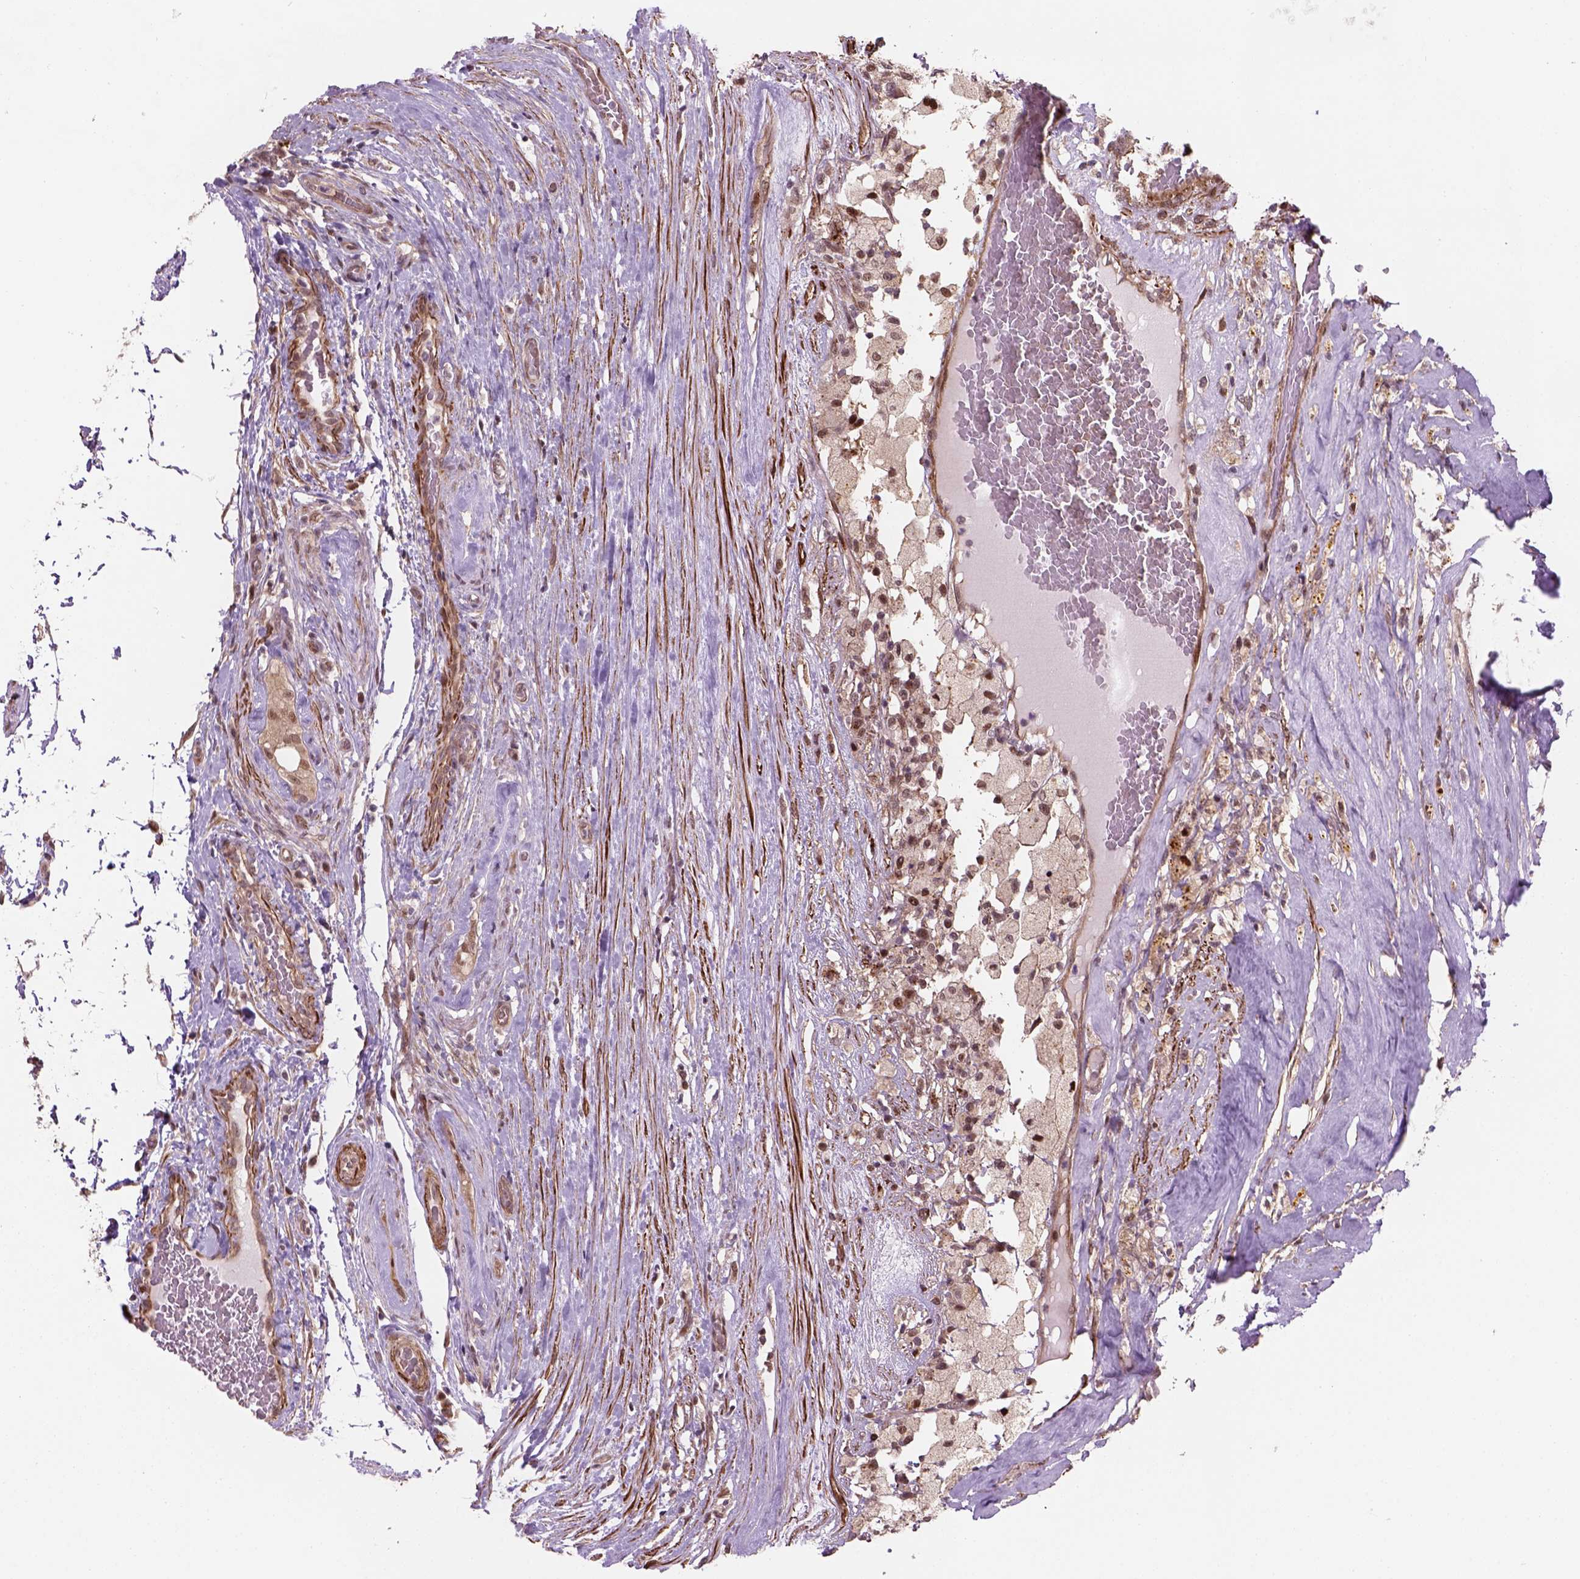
{"staining": {"intensity": "moderate", "quantity": "25%-75%", "location": "cytoplasmic/membranous,nuclear"}, "tissue": "testis cancer", "cell_type": "Tumor cells", "image_type": "cancer", "snomed": [{"axis": "morphology", "description": "Seminoma, NOS"}, {"axis": "morphology", "description": "Carcinoma, Embryonal, NOS"}, {"axis": "topography", "description": "Testis"}], "caption": "DAB (3,3'-diaminobenzidine) immunohistochemical staining of human testis cancer shows moderate cytoplasmic/membranous and nuclear protein expression in about 25%-75% of tumor cells. Immunohistochemistry stains the protein of interest in brown and the nuclei are stained blue.", "gene": "PSMD11", "patient": {"sex": "male", "age": 41}}